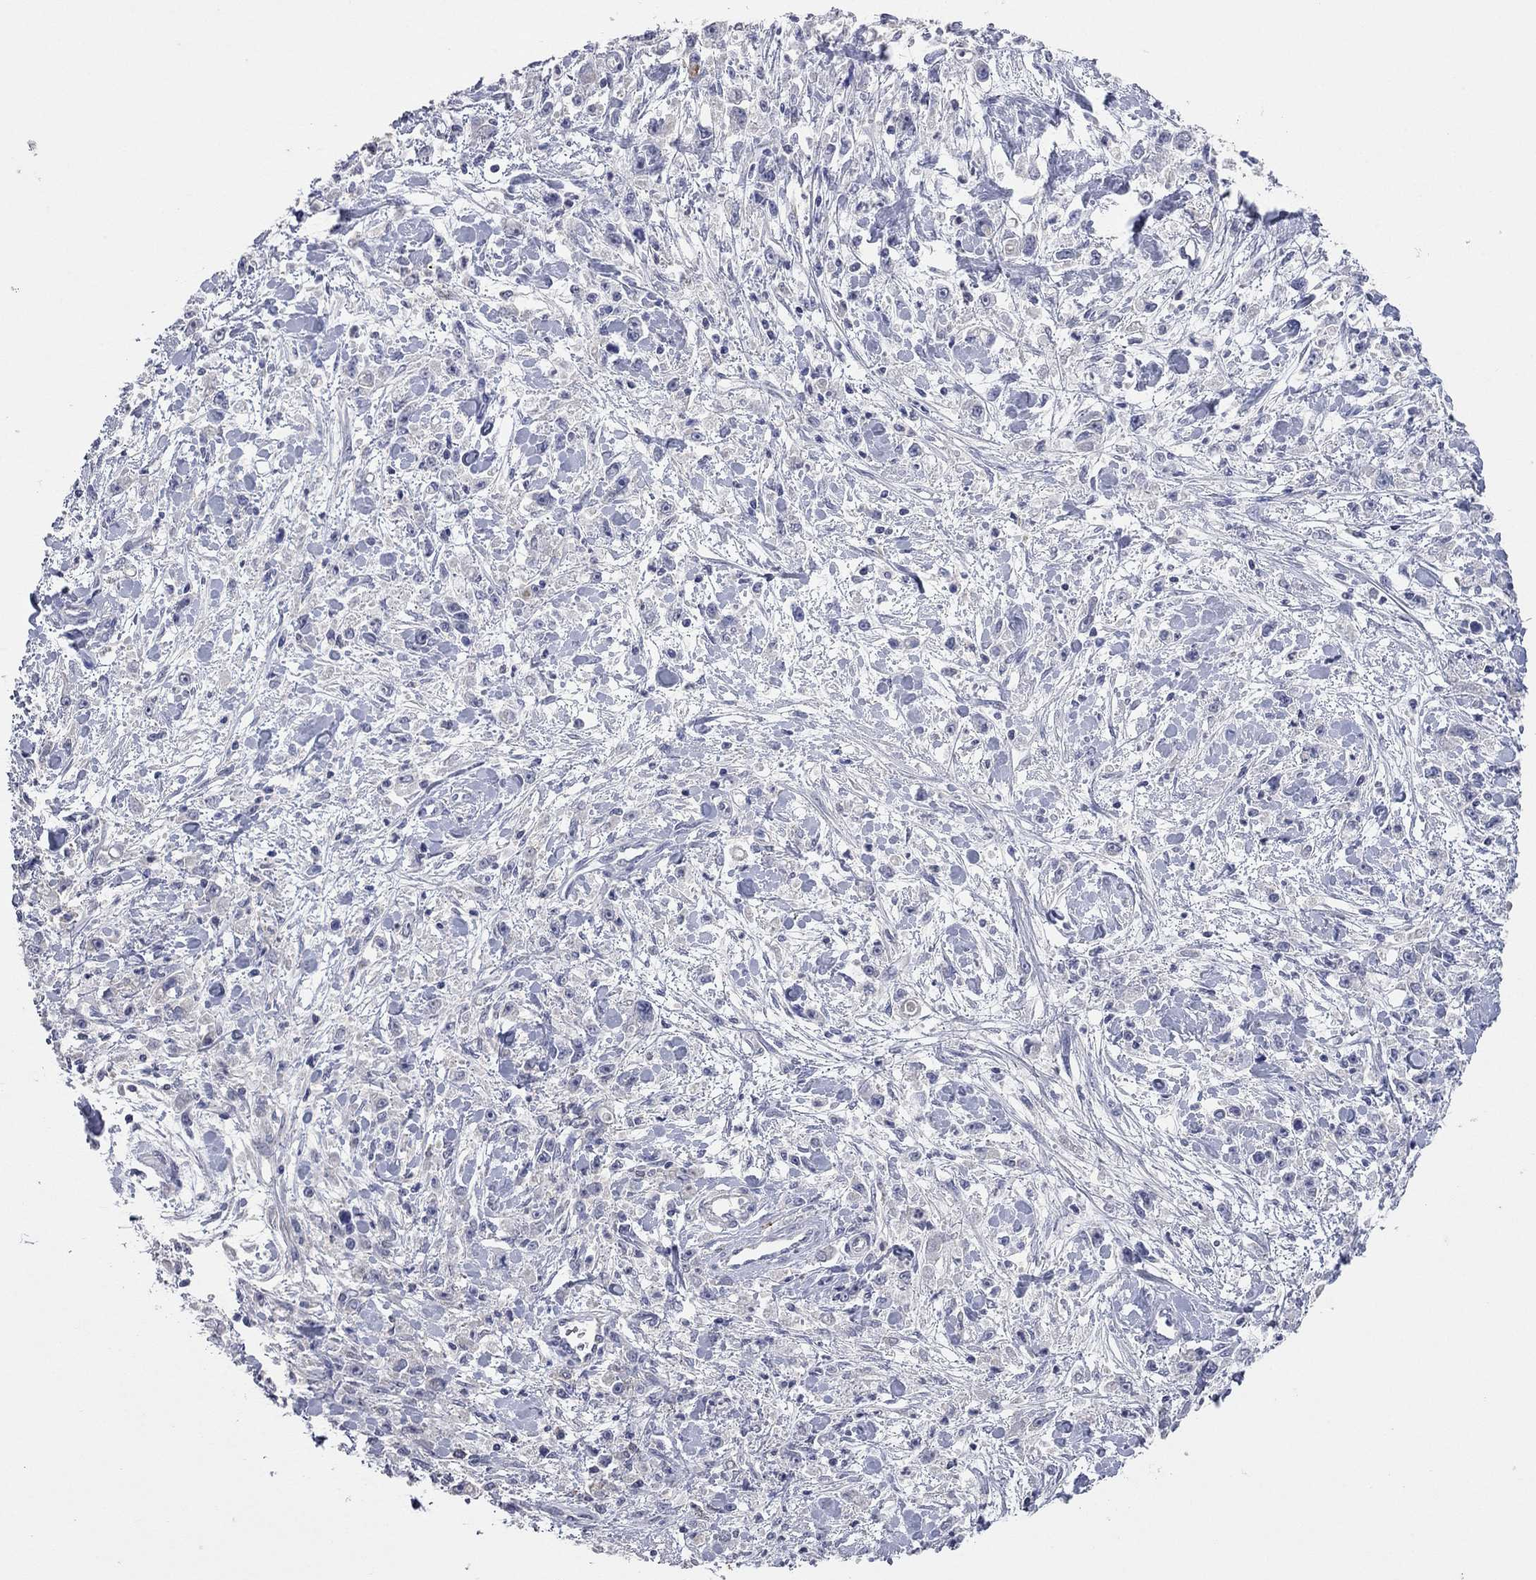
{"staining": {"intensity": "negative", "quantity": "none", "location": "none"}, "tissue": "stomach cancer", "cell_type": "Tumor cells", "image_type": "cancer", "snomed": [{"axis": "morphology", "description": "Adenocarcinoma, NOS"}, {"axis": "topography", "description": "Stomach"}], "caption": "Stomach adenocarcinoma was stained to show a protein in brown. There is no significant staining in tumor cells.", "gene": "MMP13", "patient": {"sex": "female", "age": 59}}